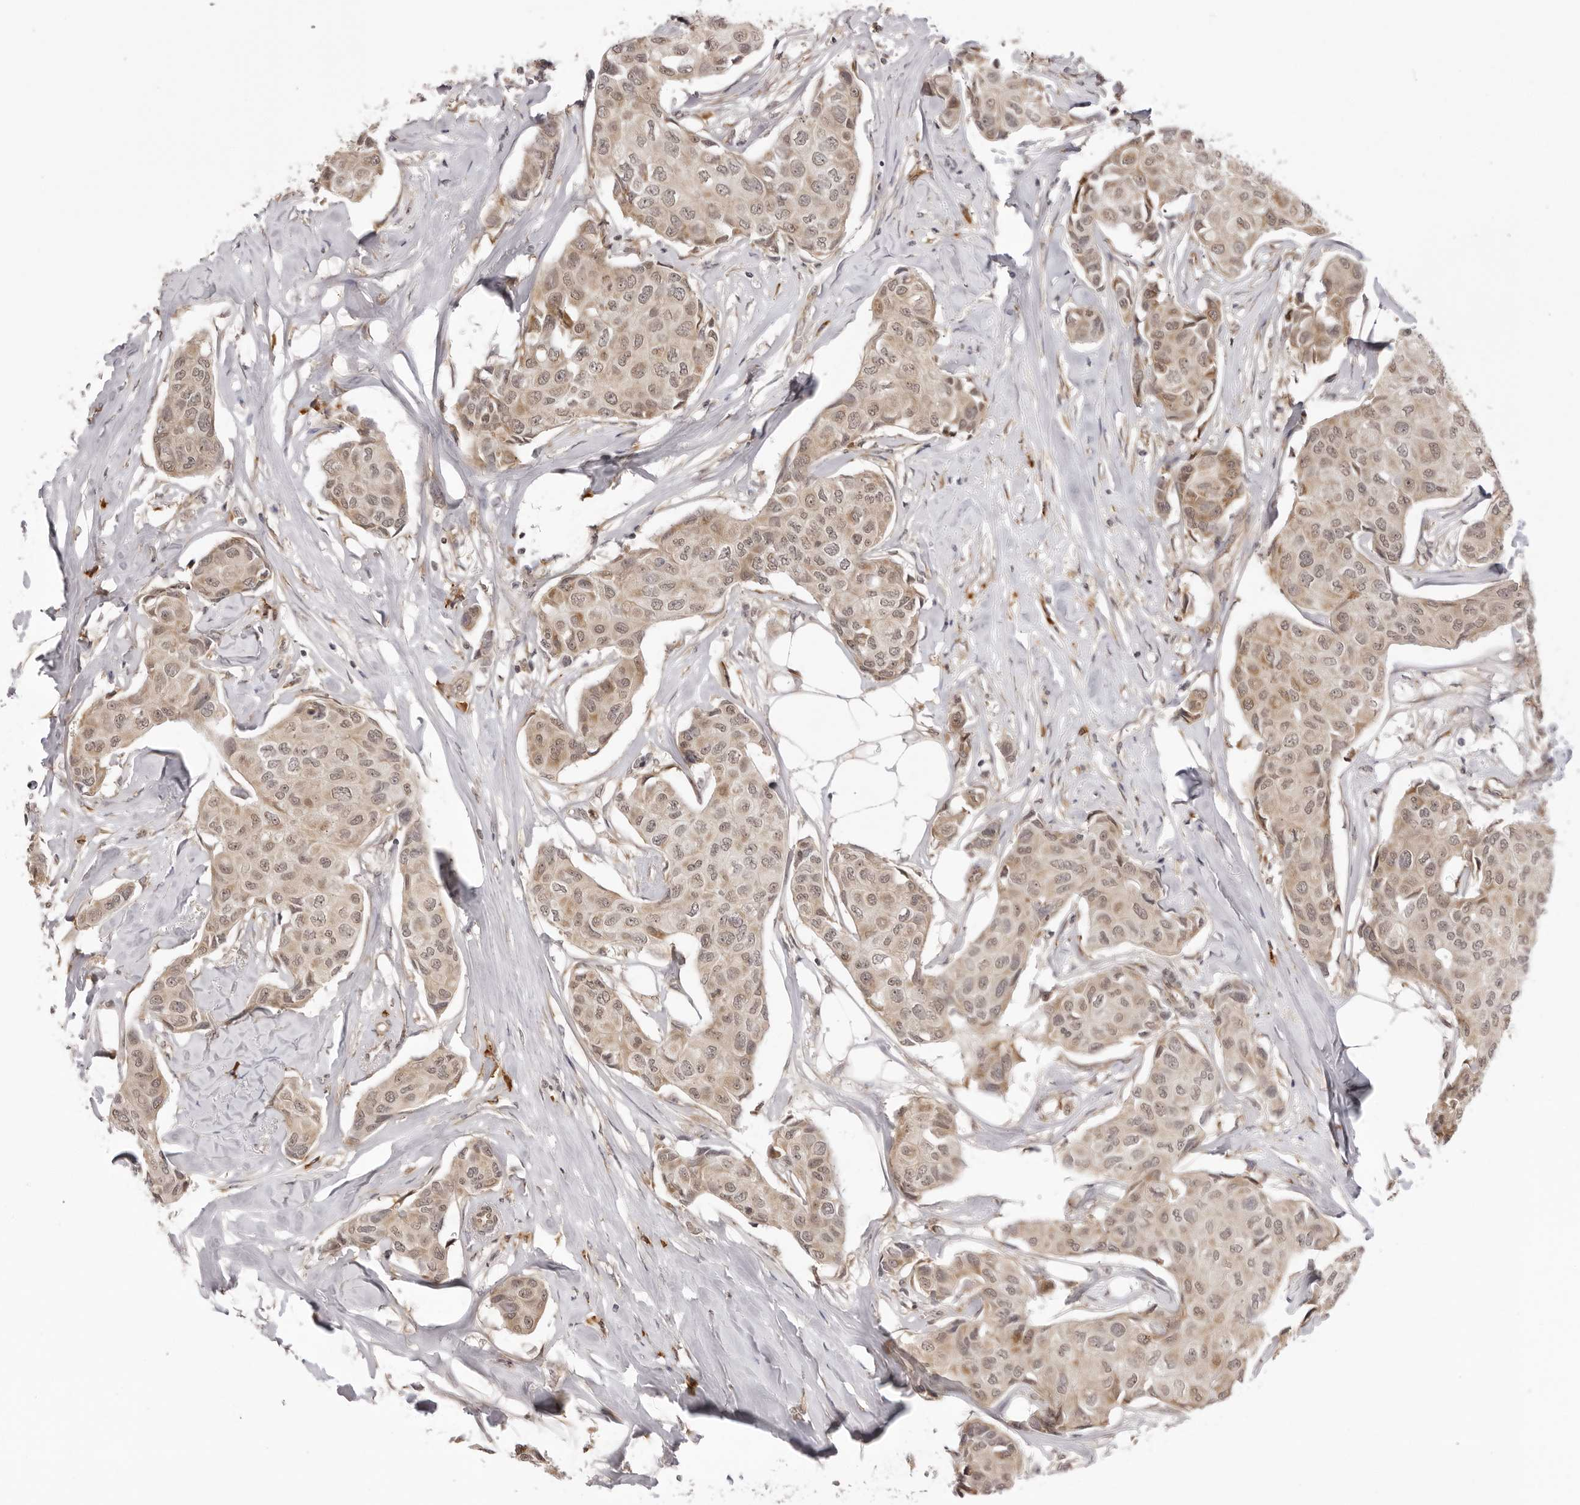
{"staining": {"intensity": "weak", "quantity": ">75%", "location": "cytoplasmic/membranous,nuclear"}, "tissue": "breast cancer", "cell_type": "Tumor cells", "image_type": "cancer", "snomed": [{"axis": "morphology", "description": "Duct carcinoma"}, {"axis": "topography", "description": "Breast"}], "caption": "This is an image of immunohistochemistry (IHC) staining of breast cancer (infiltrating ductal carcinoma), which shows weak positivity in the cytoplasmic/membranous and nuclear of tumor cells.", "gene": "ZC3H11A", "patient": {"sex": "female", "age": 80}}